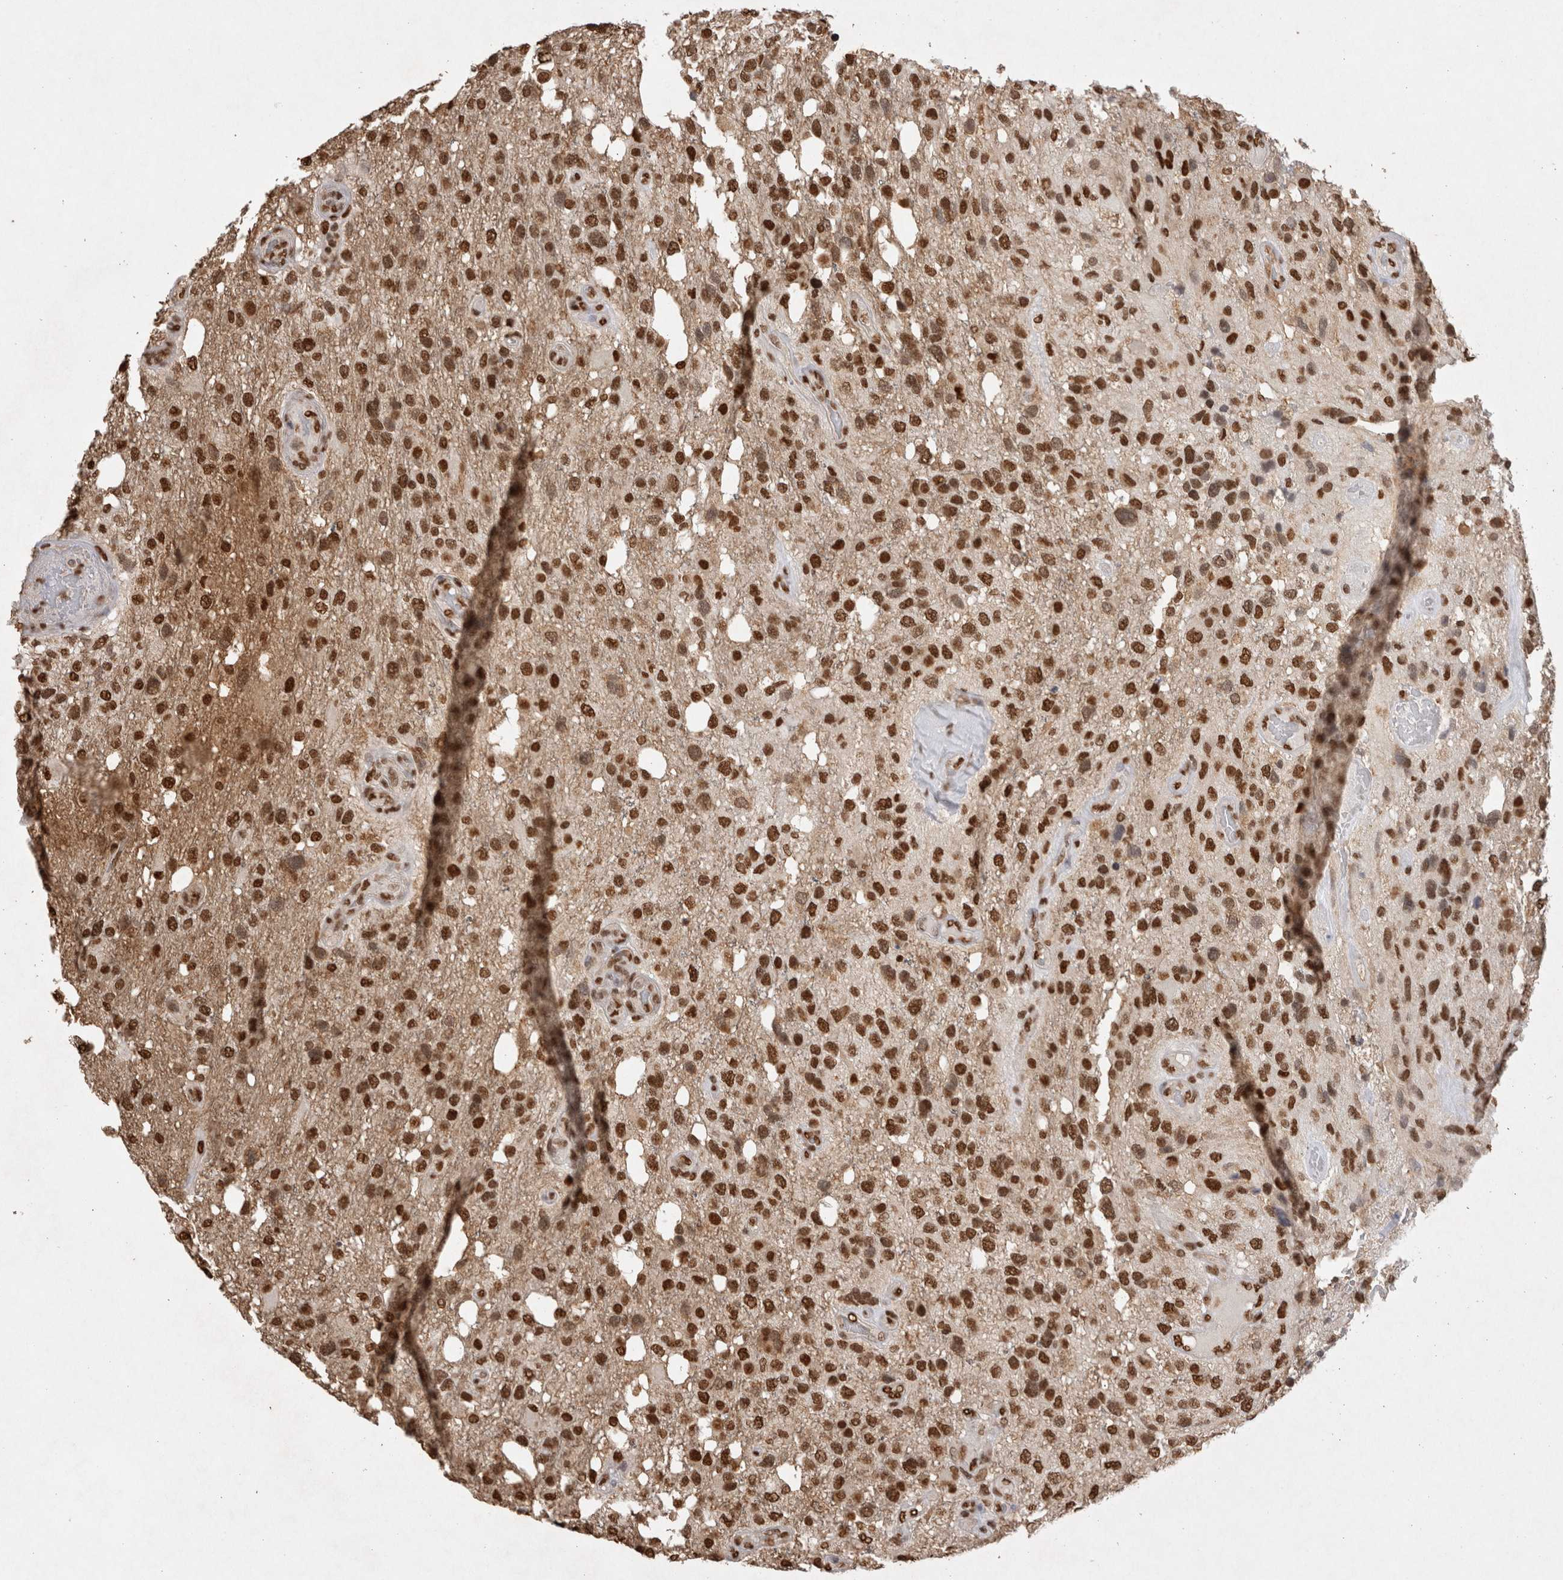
{"staining": {"intensity": "strong", "quantity": ">75%", "location": "nuclear"}, "tissue": "glioma", "cell_type": "Tumor cells", "image_type": "cancer", "snomed": [{"axis": "morphology", "description": "Glioma, malignant, High grade"}, {"axis": "topography", "description": "Brain"}], "caption": "DAB immunohistochemical staining of glioma reveals strong nuclear protein expression in approximately >75% of tumor cells.", "gene": "HDGF", "patient": {"sex": "female", "age": 58}}